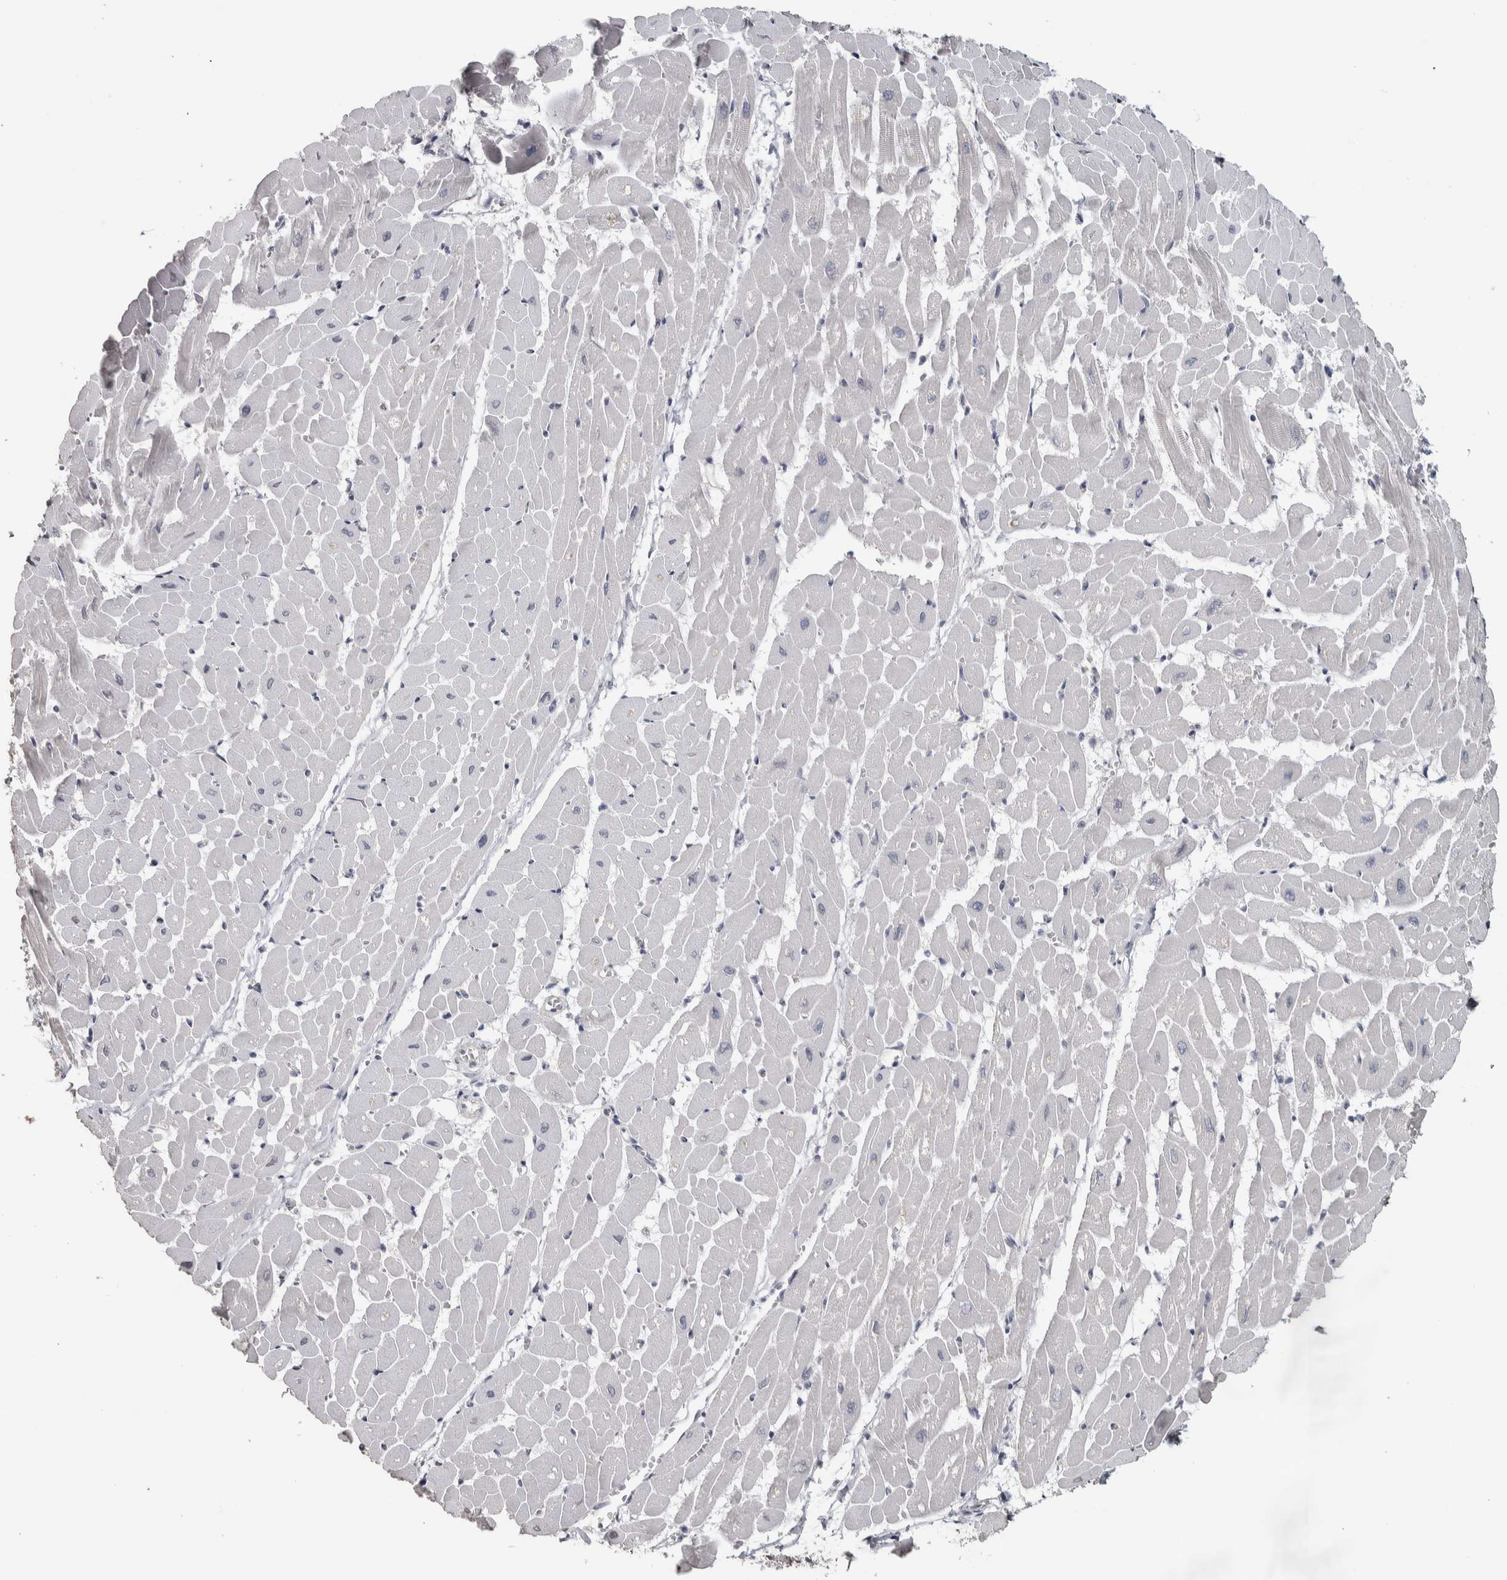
{"staining": {"intensity": "negative", "quantity": "none", "location": "none"}, "tissue": "heart muscle", "cell_type": "Cardiomyocytes", "image_type": "normal", "snomed": [{"axis": "morphology", "description": "Normal tissue, NOS"}, {"axis": "topography", "description": "Heart"}], "caption": "The image demonstrates no staining of cardiomyocytes in benign heart muscle.", "gene": "NECAB1", "patient": {"sex": "male", "age": 45}}